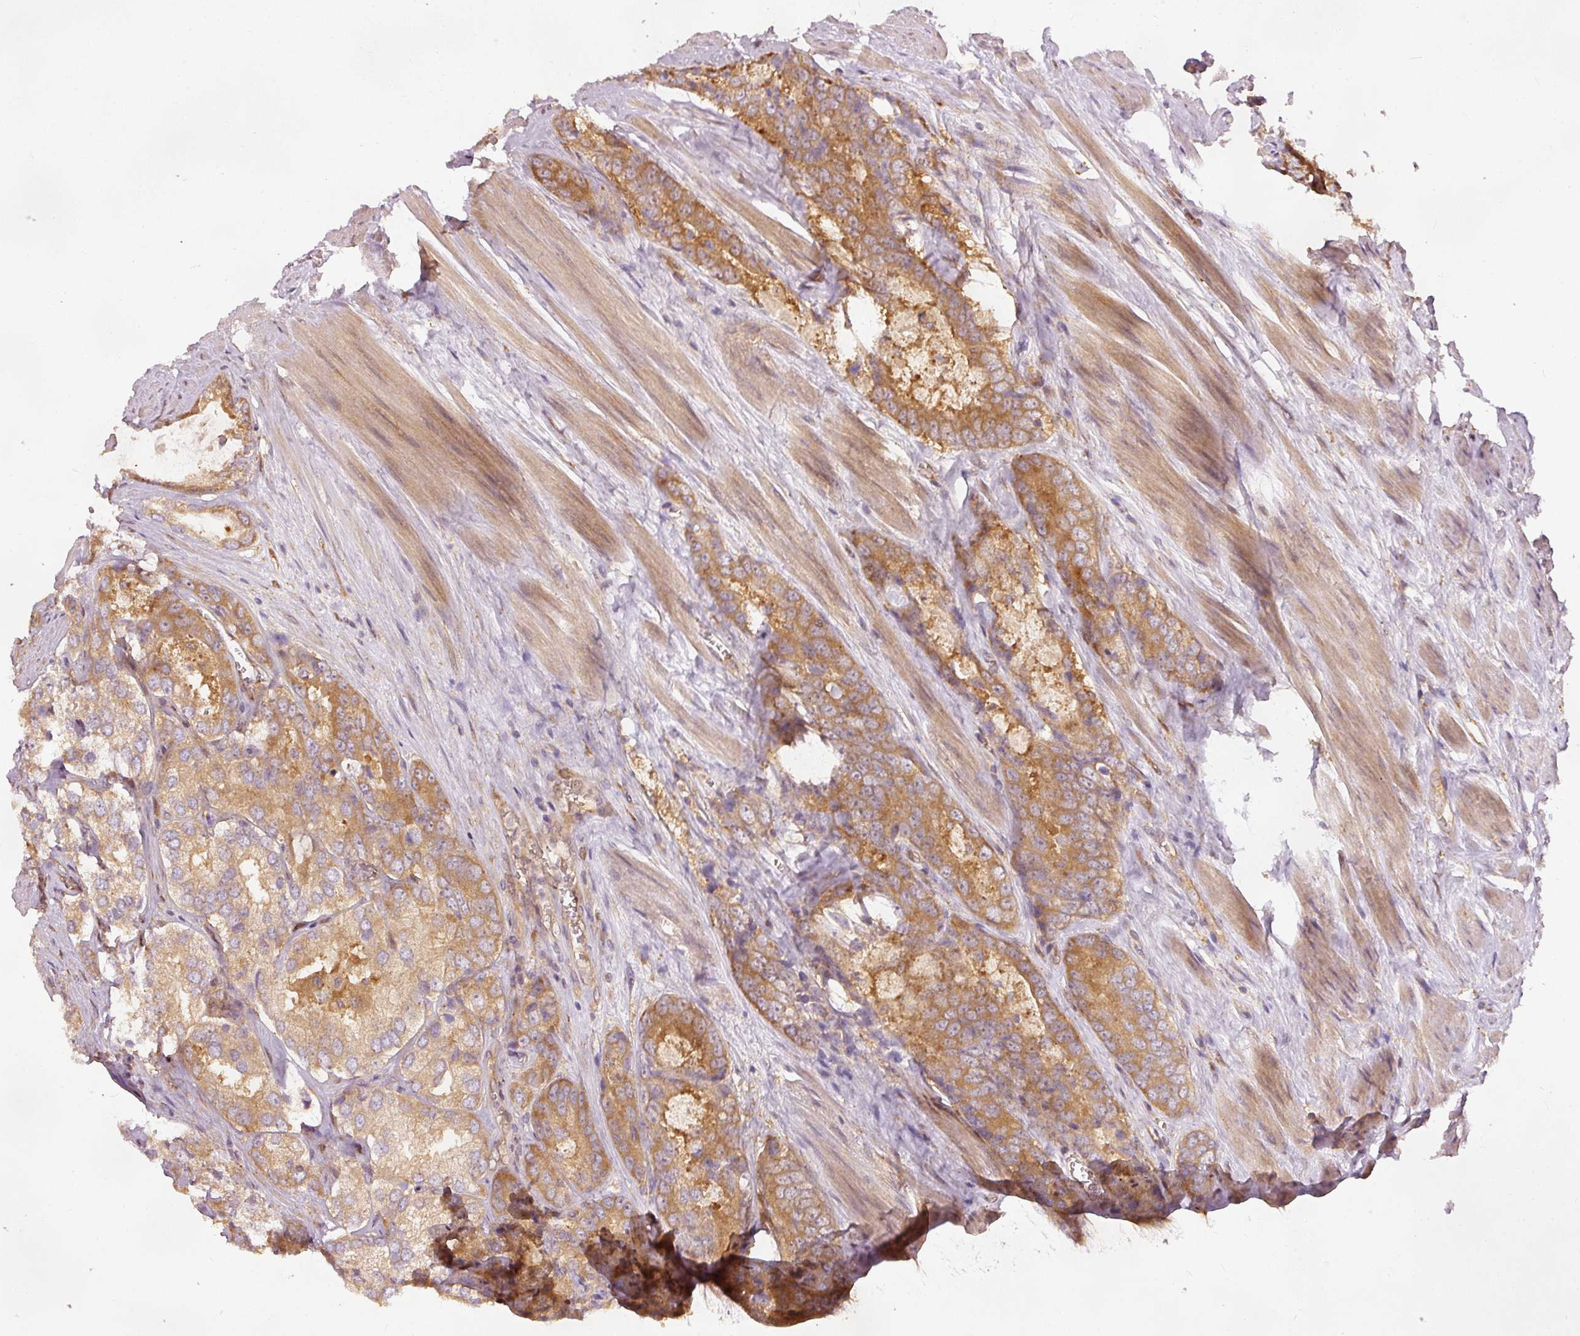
{"staining": {"intensity": "moderate", "quantity": ">75%", "location": "cytoplasmic/membranous"}, "tissue": "prostate cancer", "cell_type": "Tumor cells", "image_type": "cancer", "snomed": [{"axis": "morphology", "description": "Adenocarcinoma, Low grade"}, {"axis": "topography", "description": "Prostate"}], "caption": "Moderate cytoplasmic/membranous positivity is identified in approximately >75% of tumor cells in prostate cancer (low-grade adenocarcinoma).", "gene": "EIF3B", "patient": {"sex": "male", "age": 68}}